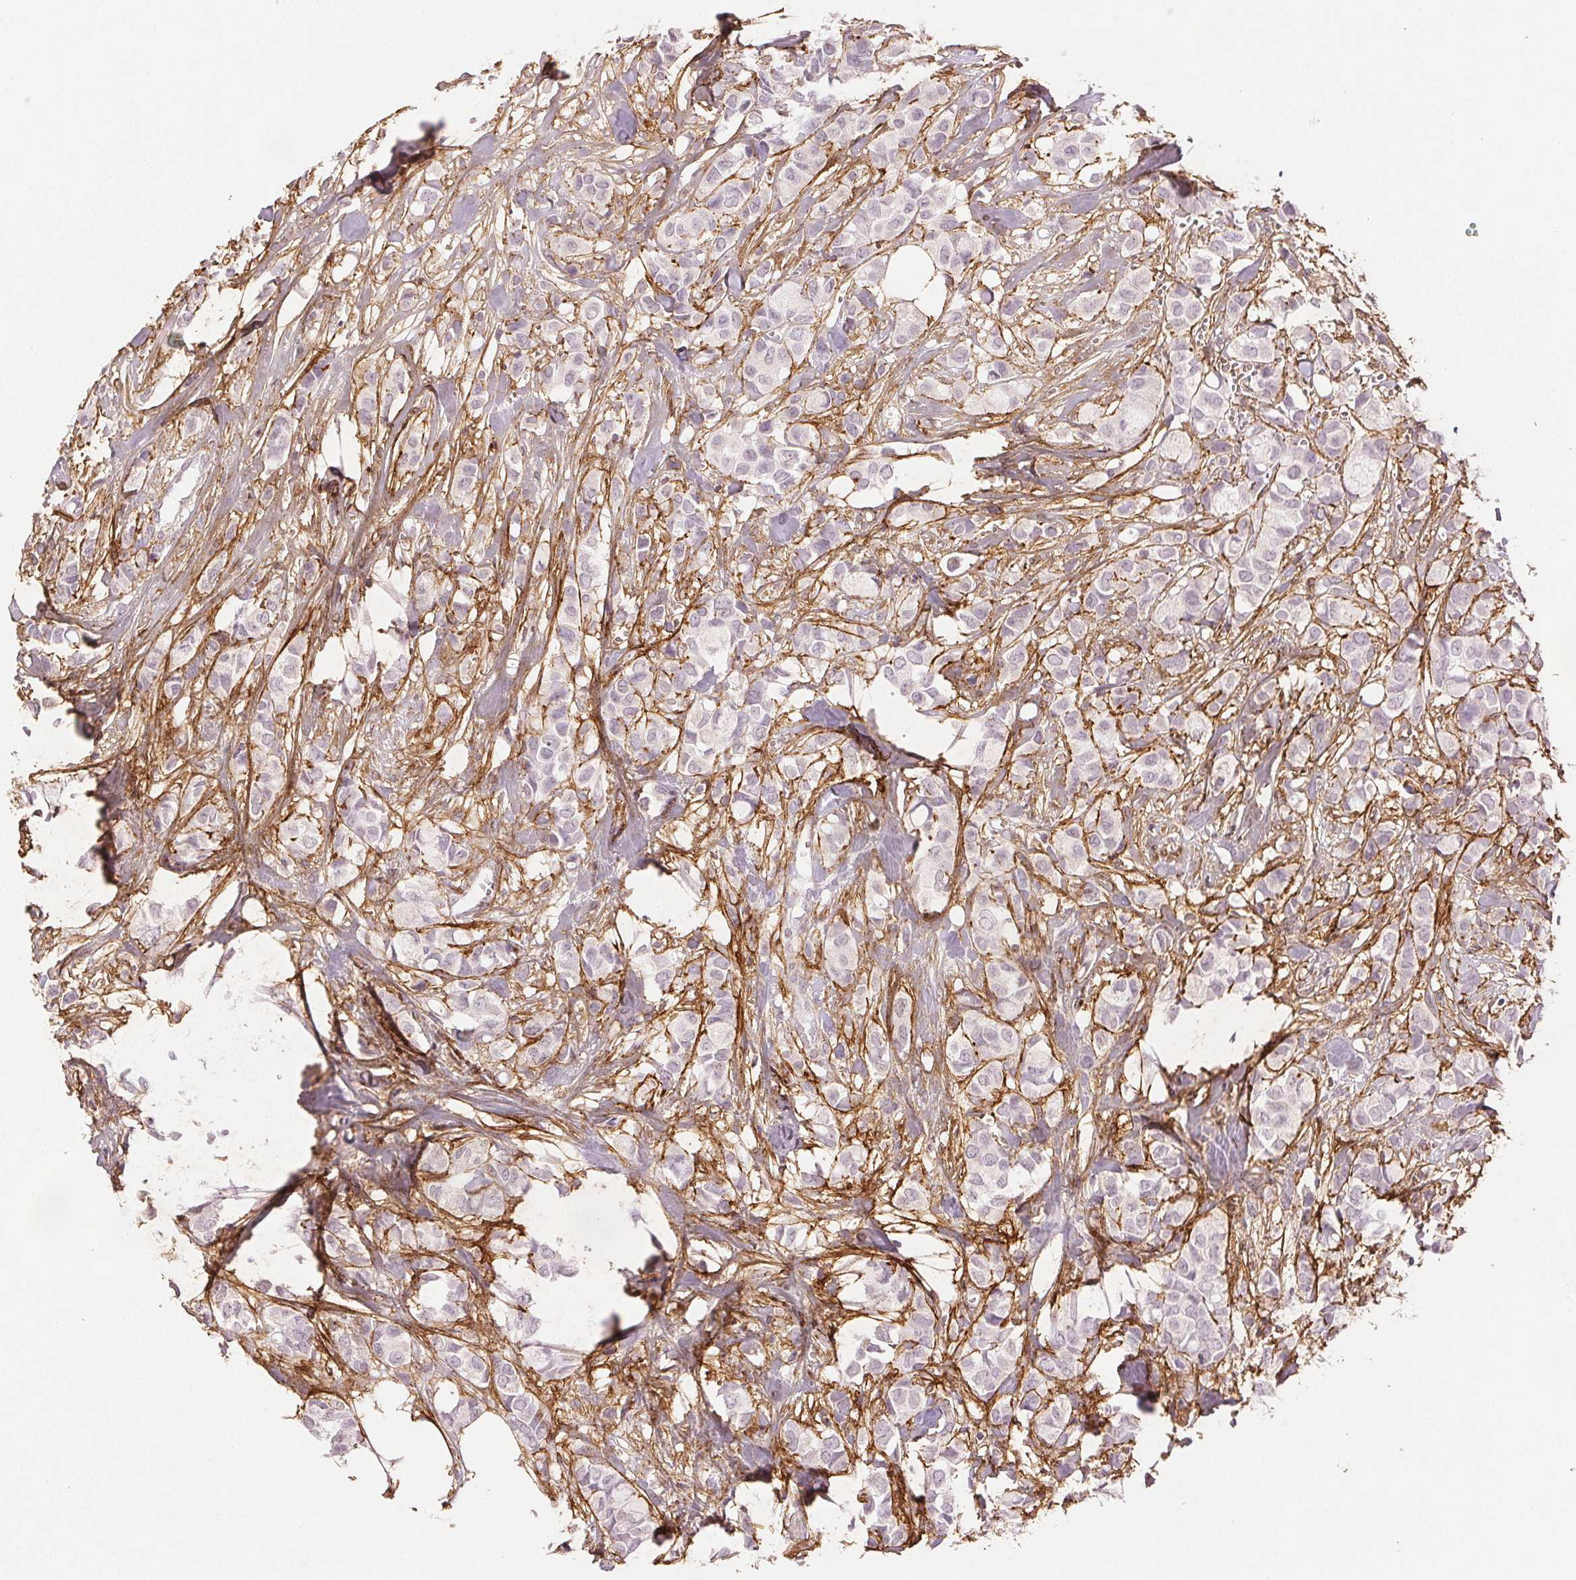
{"staining": {"intensity": "negative", "quantity": "none", "location": "none"}, "tissue": "breast cancer", "cell_type": "Tumor cells", "image_type": "cancer", "snomed": [{"axis": "morphology", "description": "Duct carcinoma"}, {"axis": "topography", "description": "Breast"}], "caption": "This micrograph is of breast intraductal carcinoma stained with IHC to label a protein in brown with the nuclei are counter-stained blue. There is no expression in tumor cells.", "gene": "FBN1", "patient": {"sex": "female", "age": 85}}